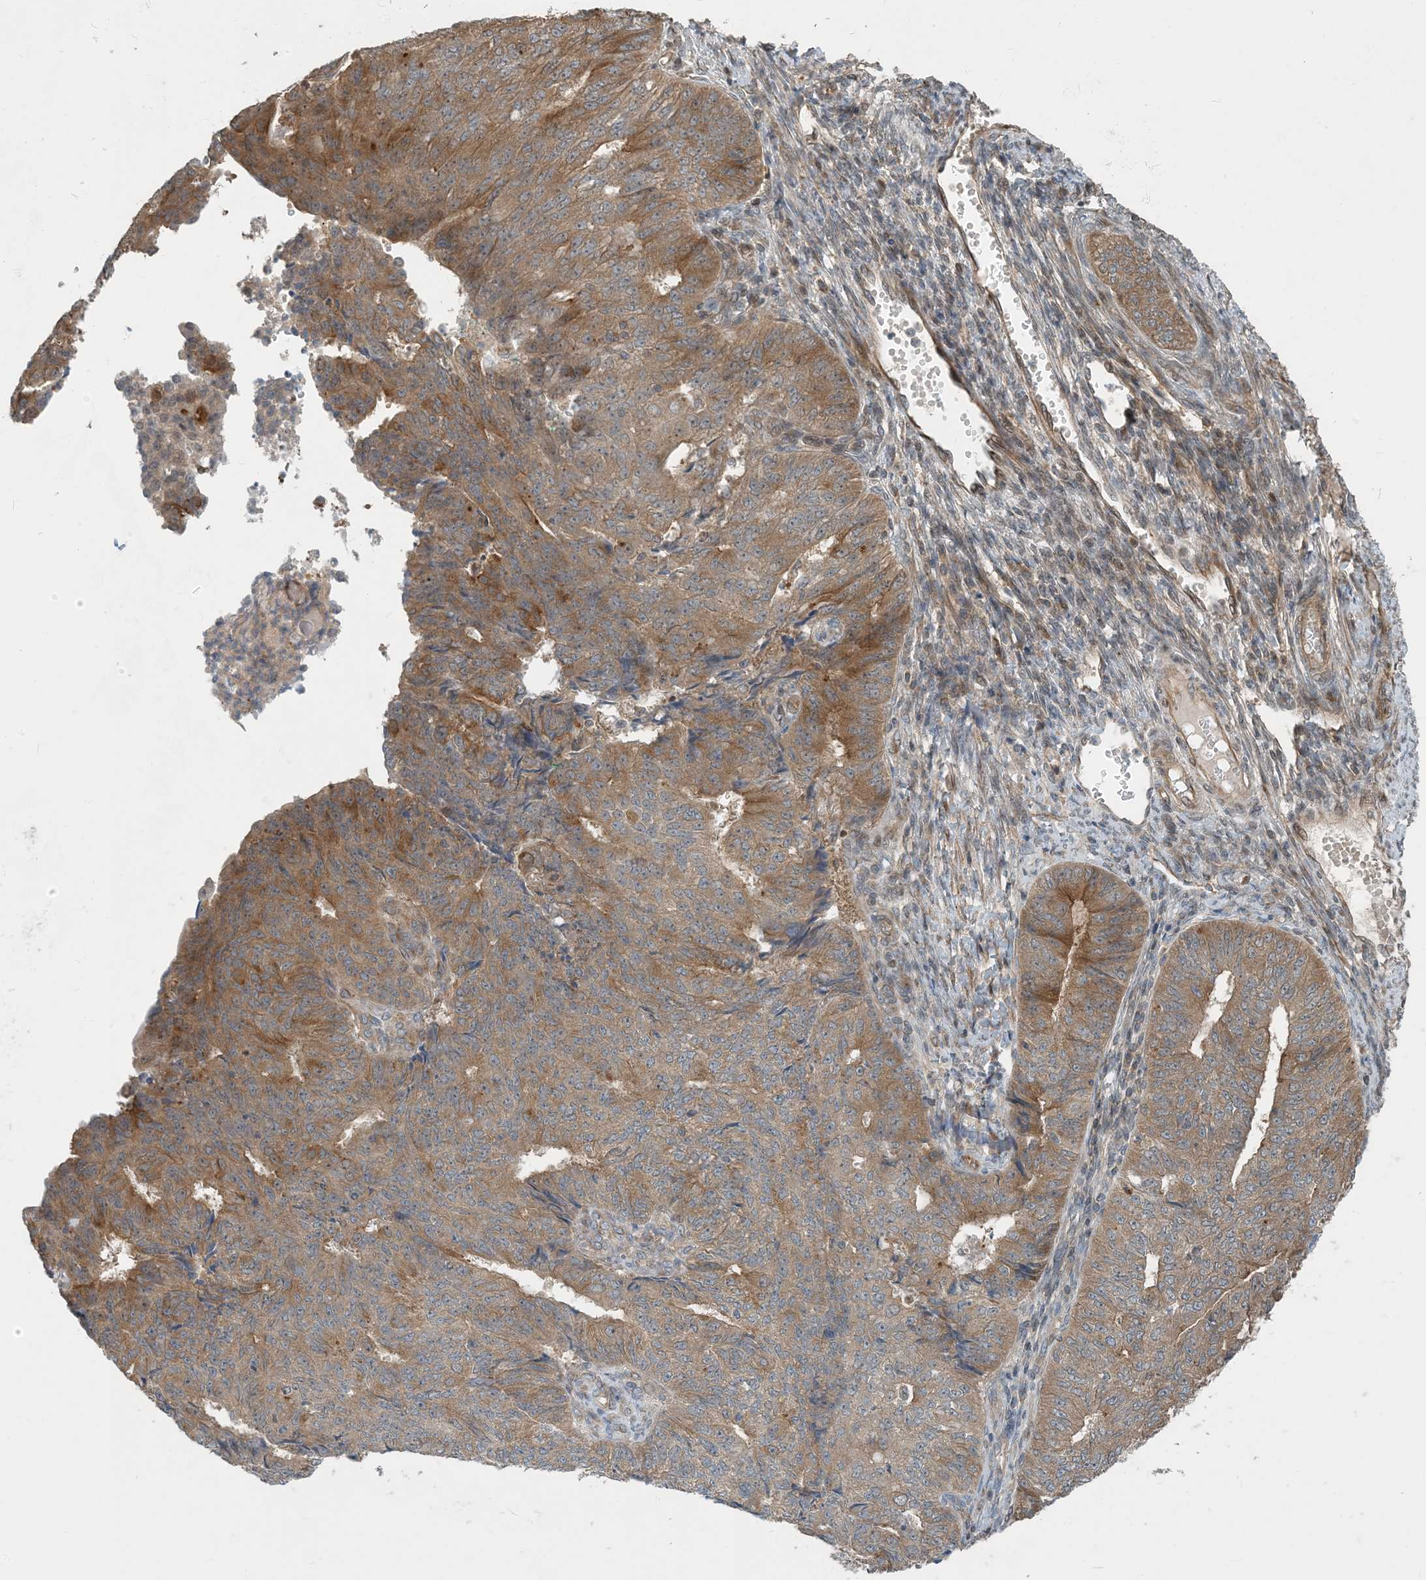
{"staining": {"intensity": "moderate", "quantity": ">75%", "location": "cytoplasmic/membranous"}, "tissue": "endometrial cancer", "cell_type": "Tumor cells", "image_type": "cancer", "snomed": [{"axis": "morphology", "description": "Adenocarcinoma, NOS"}, {"axis": "topography", "description": "Endometrium"}], "caption": "Human endometrial cancer (adenocarcinoma) stained for a protein (brown) shows moderate cytoplasmic/membranous positive positivity in about >75% of tumor cells.", "gene": "ZBTB3", "patient": {"sex": "female", "age": 32}}